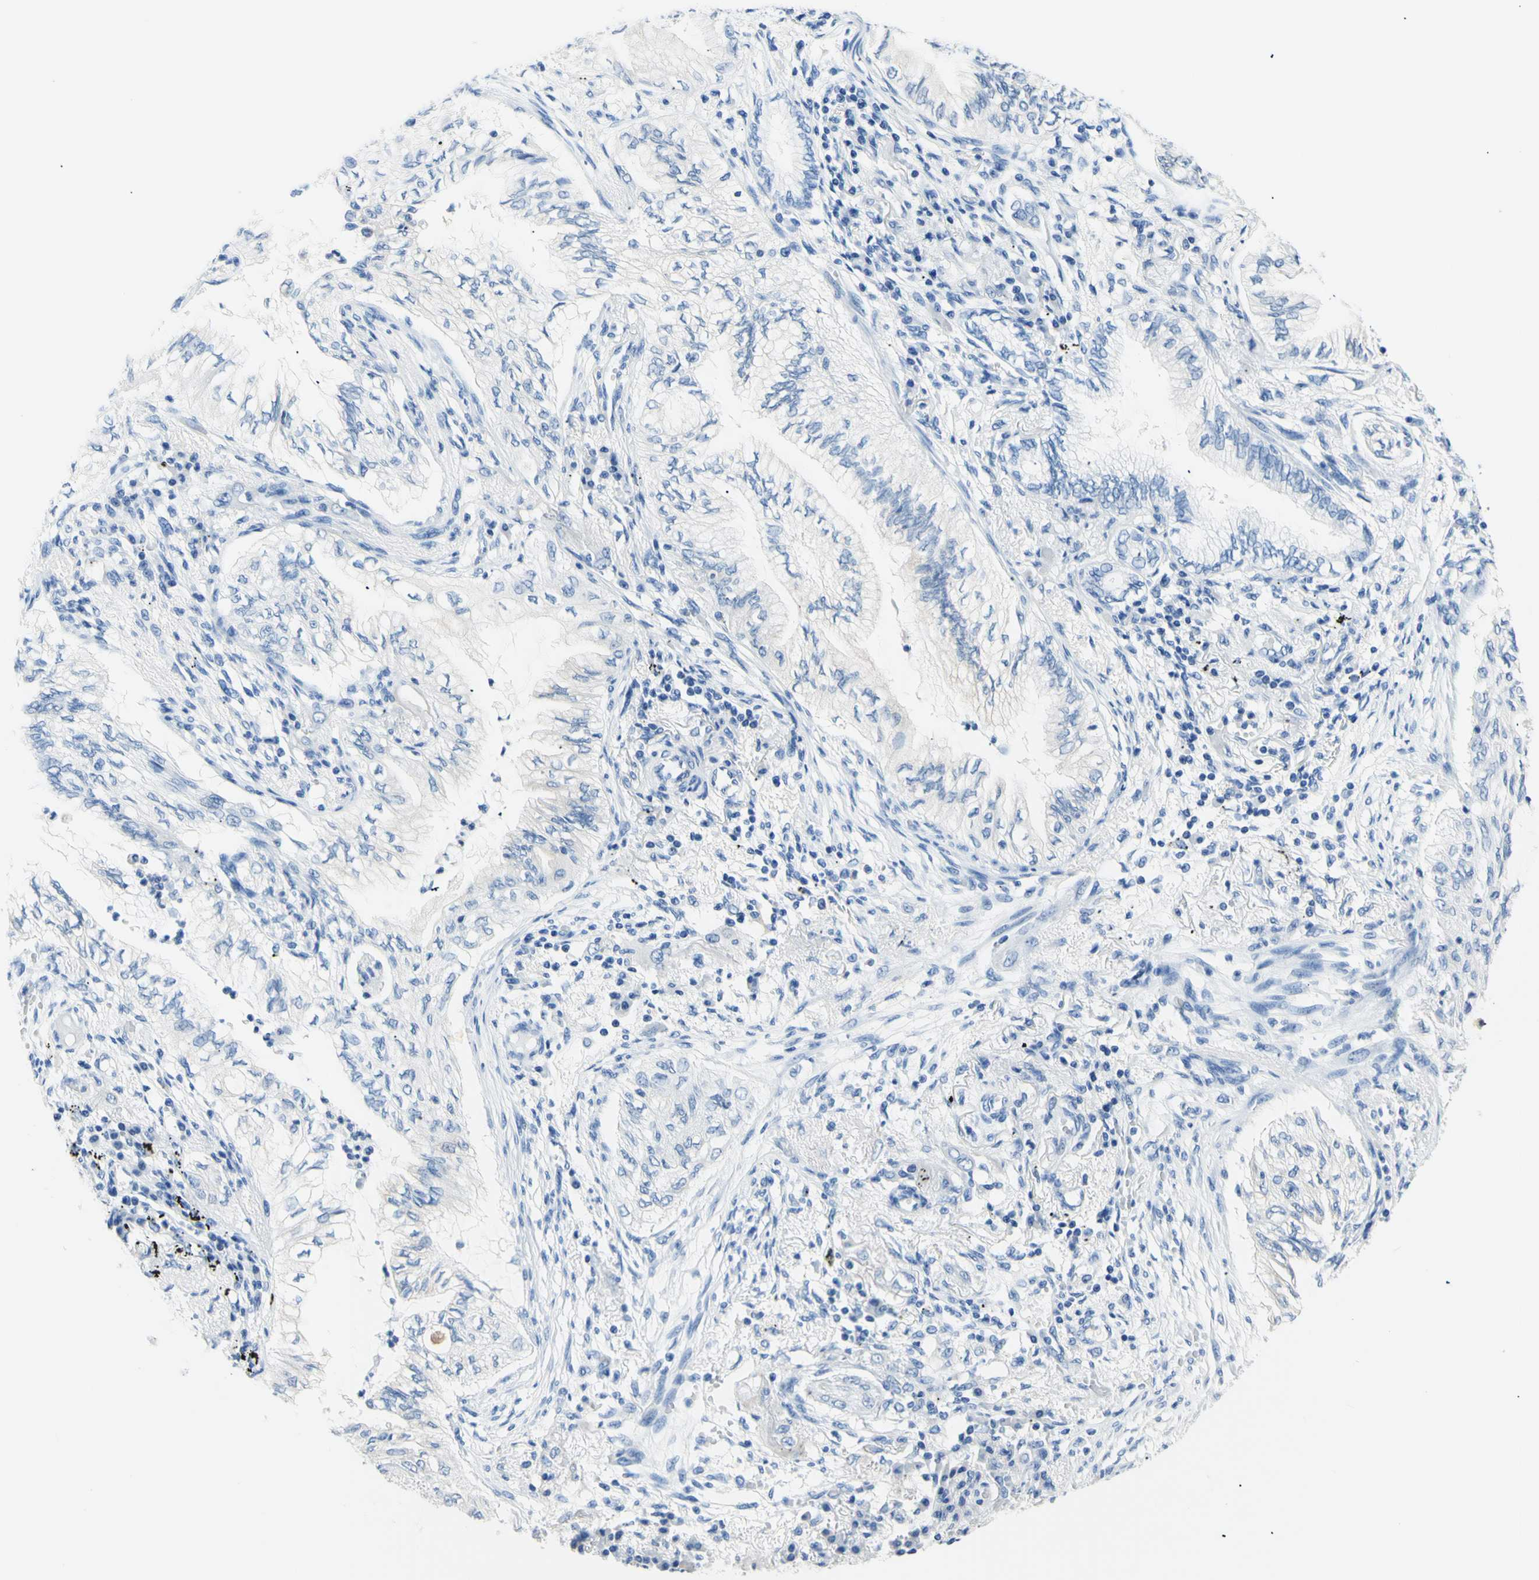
{"staining": {"intensity": "negative", "quantity": "none", "location": "none"}, "tissue": "lung cancer", "cell_type": "Tumor cells", "image_type": "cancer", "snomed": [{"axis": "morphology", "description": "Normal tissue, NOS"}, {"axis": "morphology", "description": "Adenocarcinoma, NOS"}, {"axis": "topography", "description": "Bronchus"}, {"axis": "topography", "description": "Lung"}], "caption": "This is an IHC micrograph of human lung adenocarcinoma. There is no positivity in tumor cells.", "gene": "HPCA", "patient": {"sex": "female", "age": 70}}